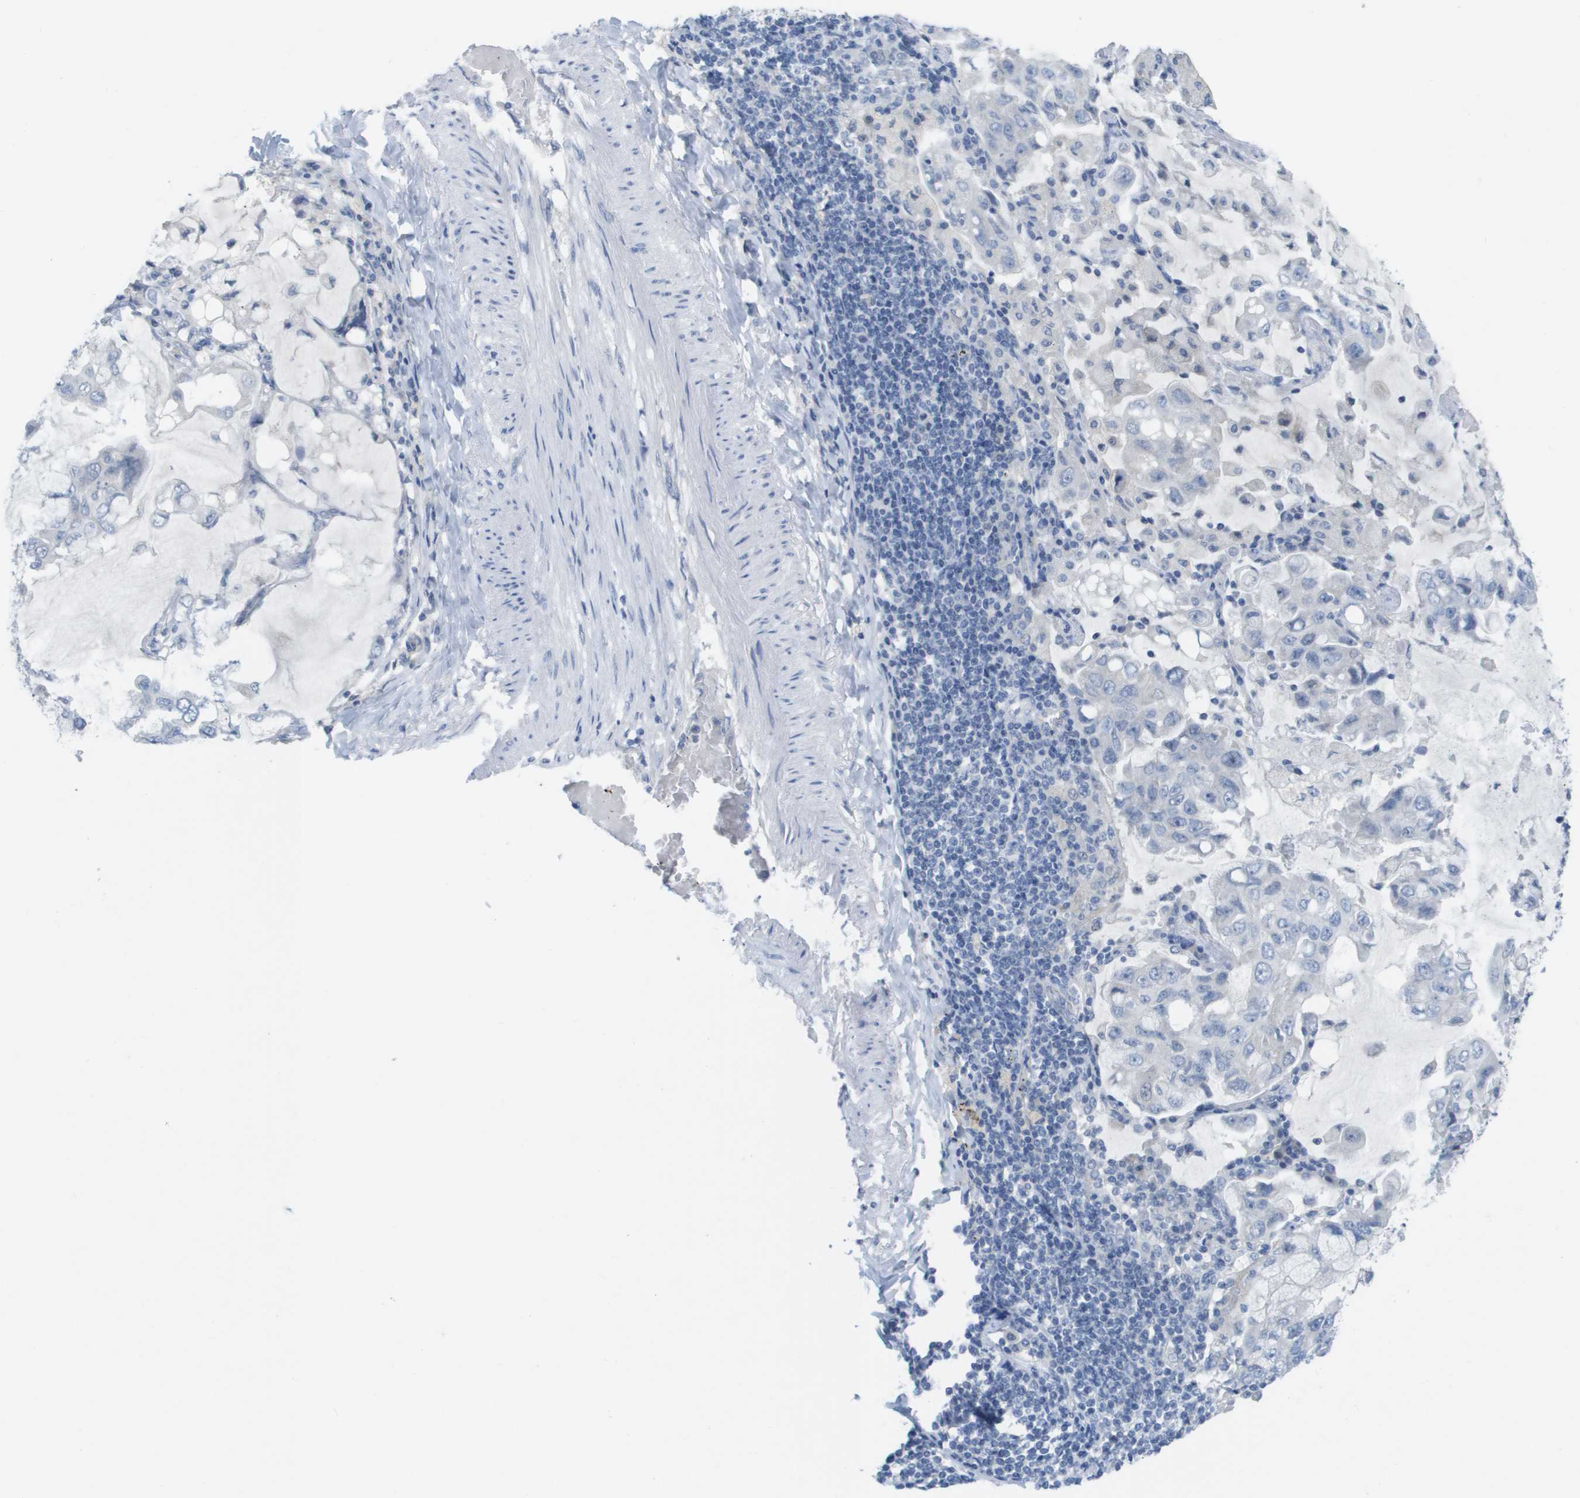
{"staining": {"intensity": "negative", "quantity": "none", "location": "none"}, "tissue": "lung cancer", "cell_type": "Tumor cells", "image_type": "cancer", "snomed": [{"axis": "morphology", "description": "Adenocarcinoma, NOS"}, {"axis": "topography", "description": "Lung"}], "caption": "Tumor cells show no significant staining in lung adenocarcinoma.", "gene": "PDE4A", "patient": {"sex": "male", "age": 64}}